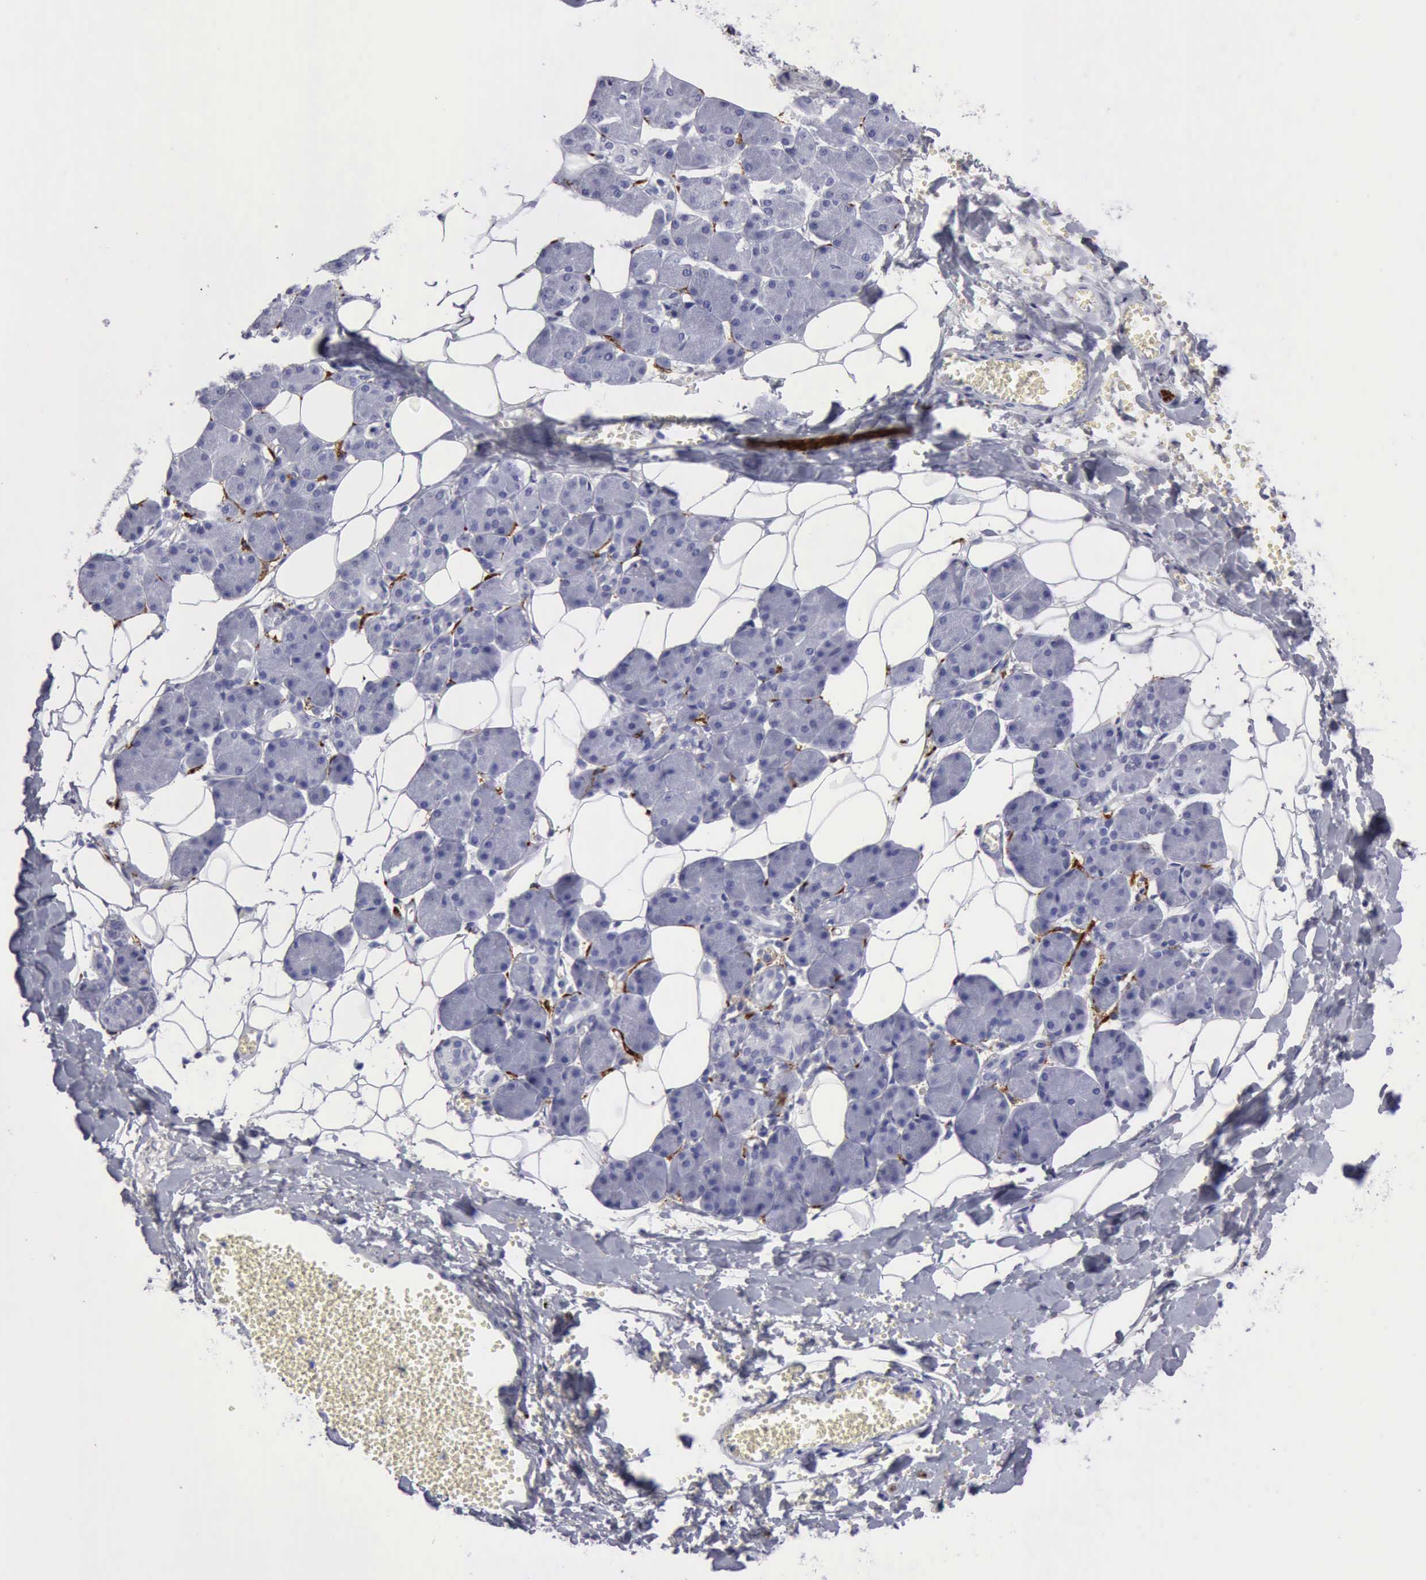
{"staining": {"intensity": "negative", "quantity": "none", "location": "none"}, "tissue": "salivary gland", "cell_type": "Glandular cells", "image_type": "normal", "snomed": [{"axis": "morphology", "description": "Normal tissue, NOS"}, {"axis": "morphology", "description": "Adenoma, NOS"}, {"axis": "topography", "description": "Salivary gland"}], "caption": "A high-resolution micrograph shows IHC staining of benign salivary gland, which shows no significant positivity in glandular cells. (Immunohistochemistry (ihc), brightfield microscopy, high magnification).", "gene": "NCAM1", "patient": {"sex": "female", "age": 32}}